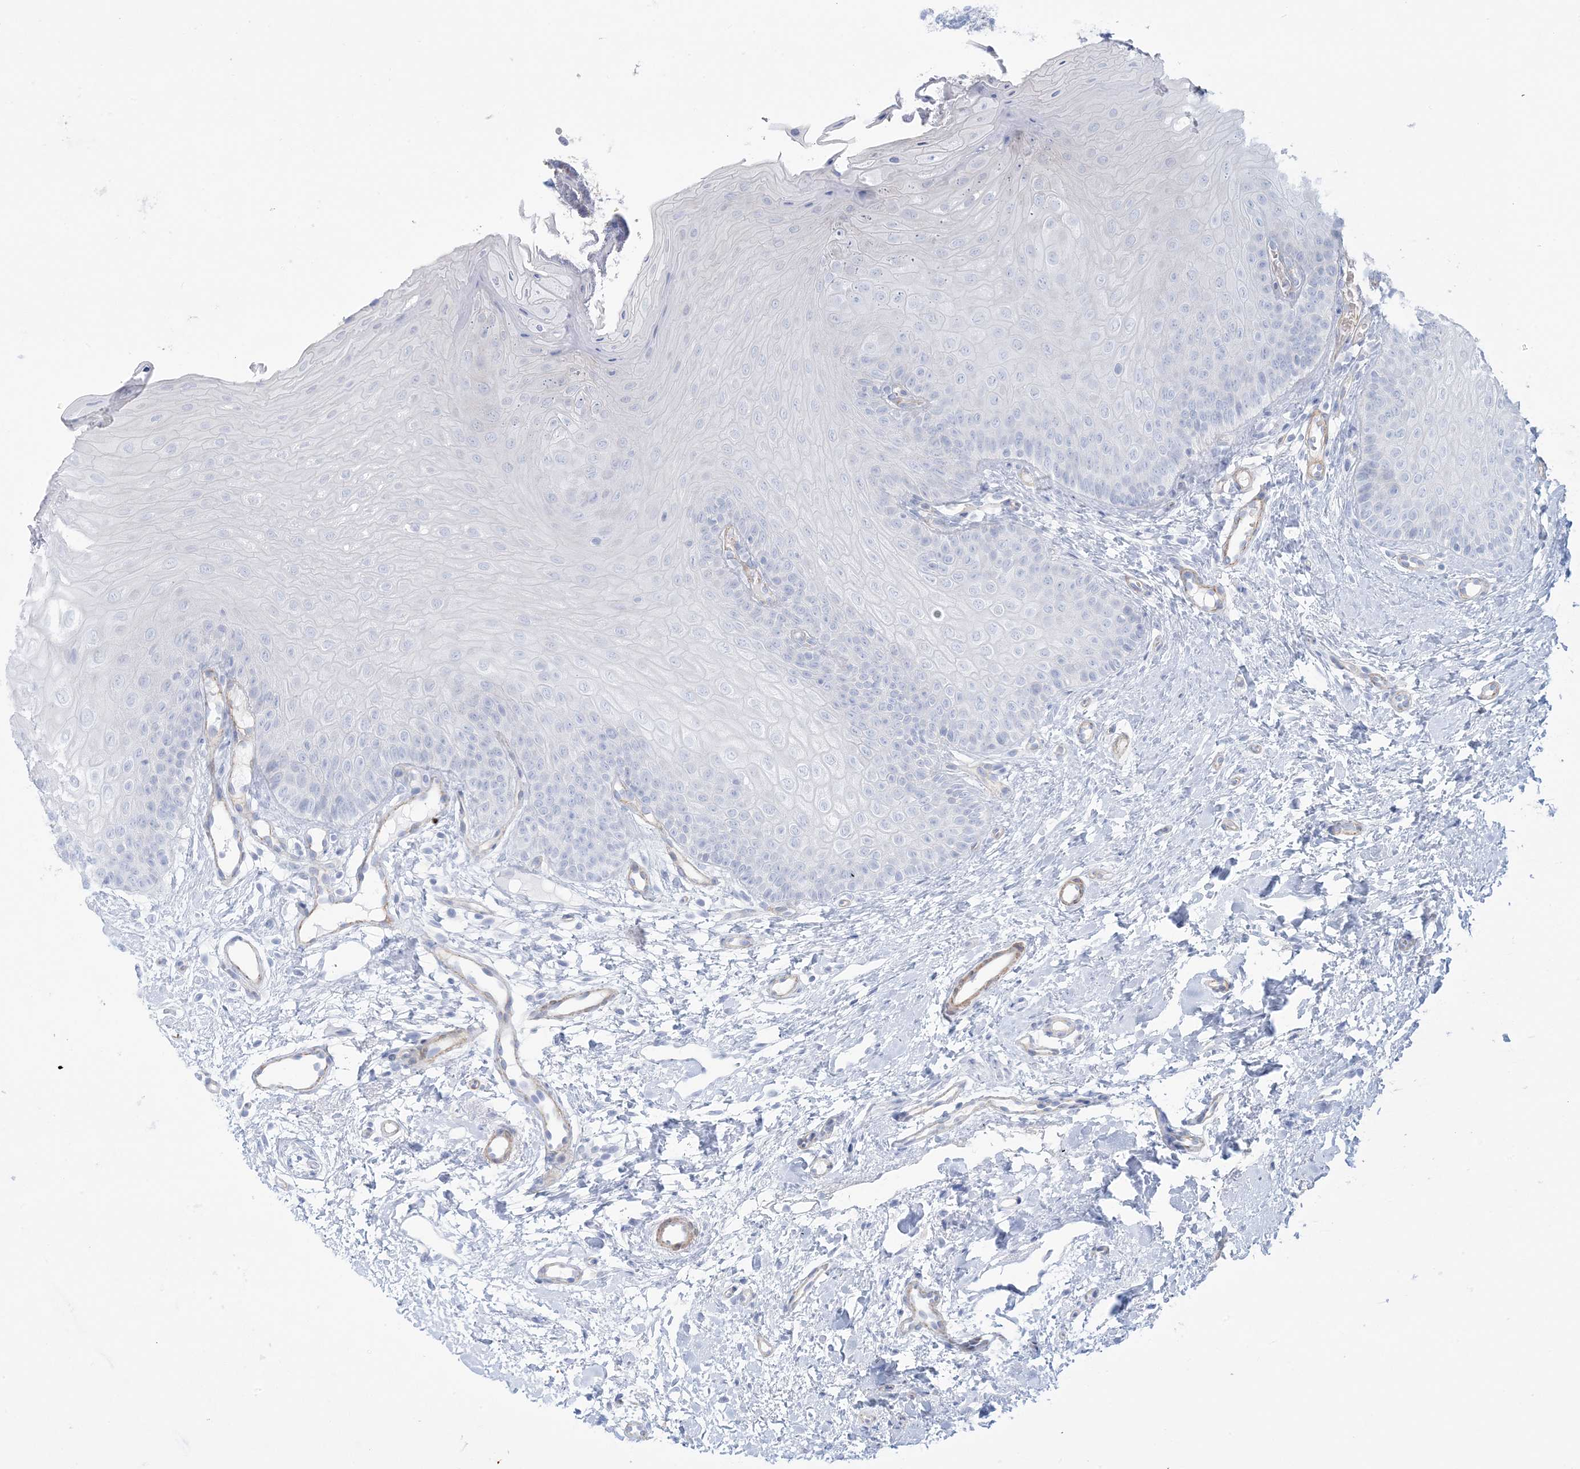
{"staining": {"intensity": "negative", "quantity": "none", "location": "none"}, "tissue": "oral mucosa", "cell_type": "Squamous epithelial cells", "image_type": "normal", "snomed": [{"axis": "morphology", "description": "Normal tissue, NOS"}, {"axis": "topography", "description": "Oral tissue"}], "caption": "The photomicrograph reveals no significant expression in squamous epithelial cells of oral mucosa. (DAB immunohistochemistry (IHC) visualized using brightfield microscopy, high magnification).", "gene": "AGXT", "patient": {"sex": "female", "age": 68}}